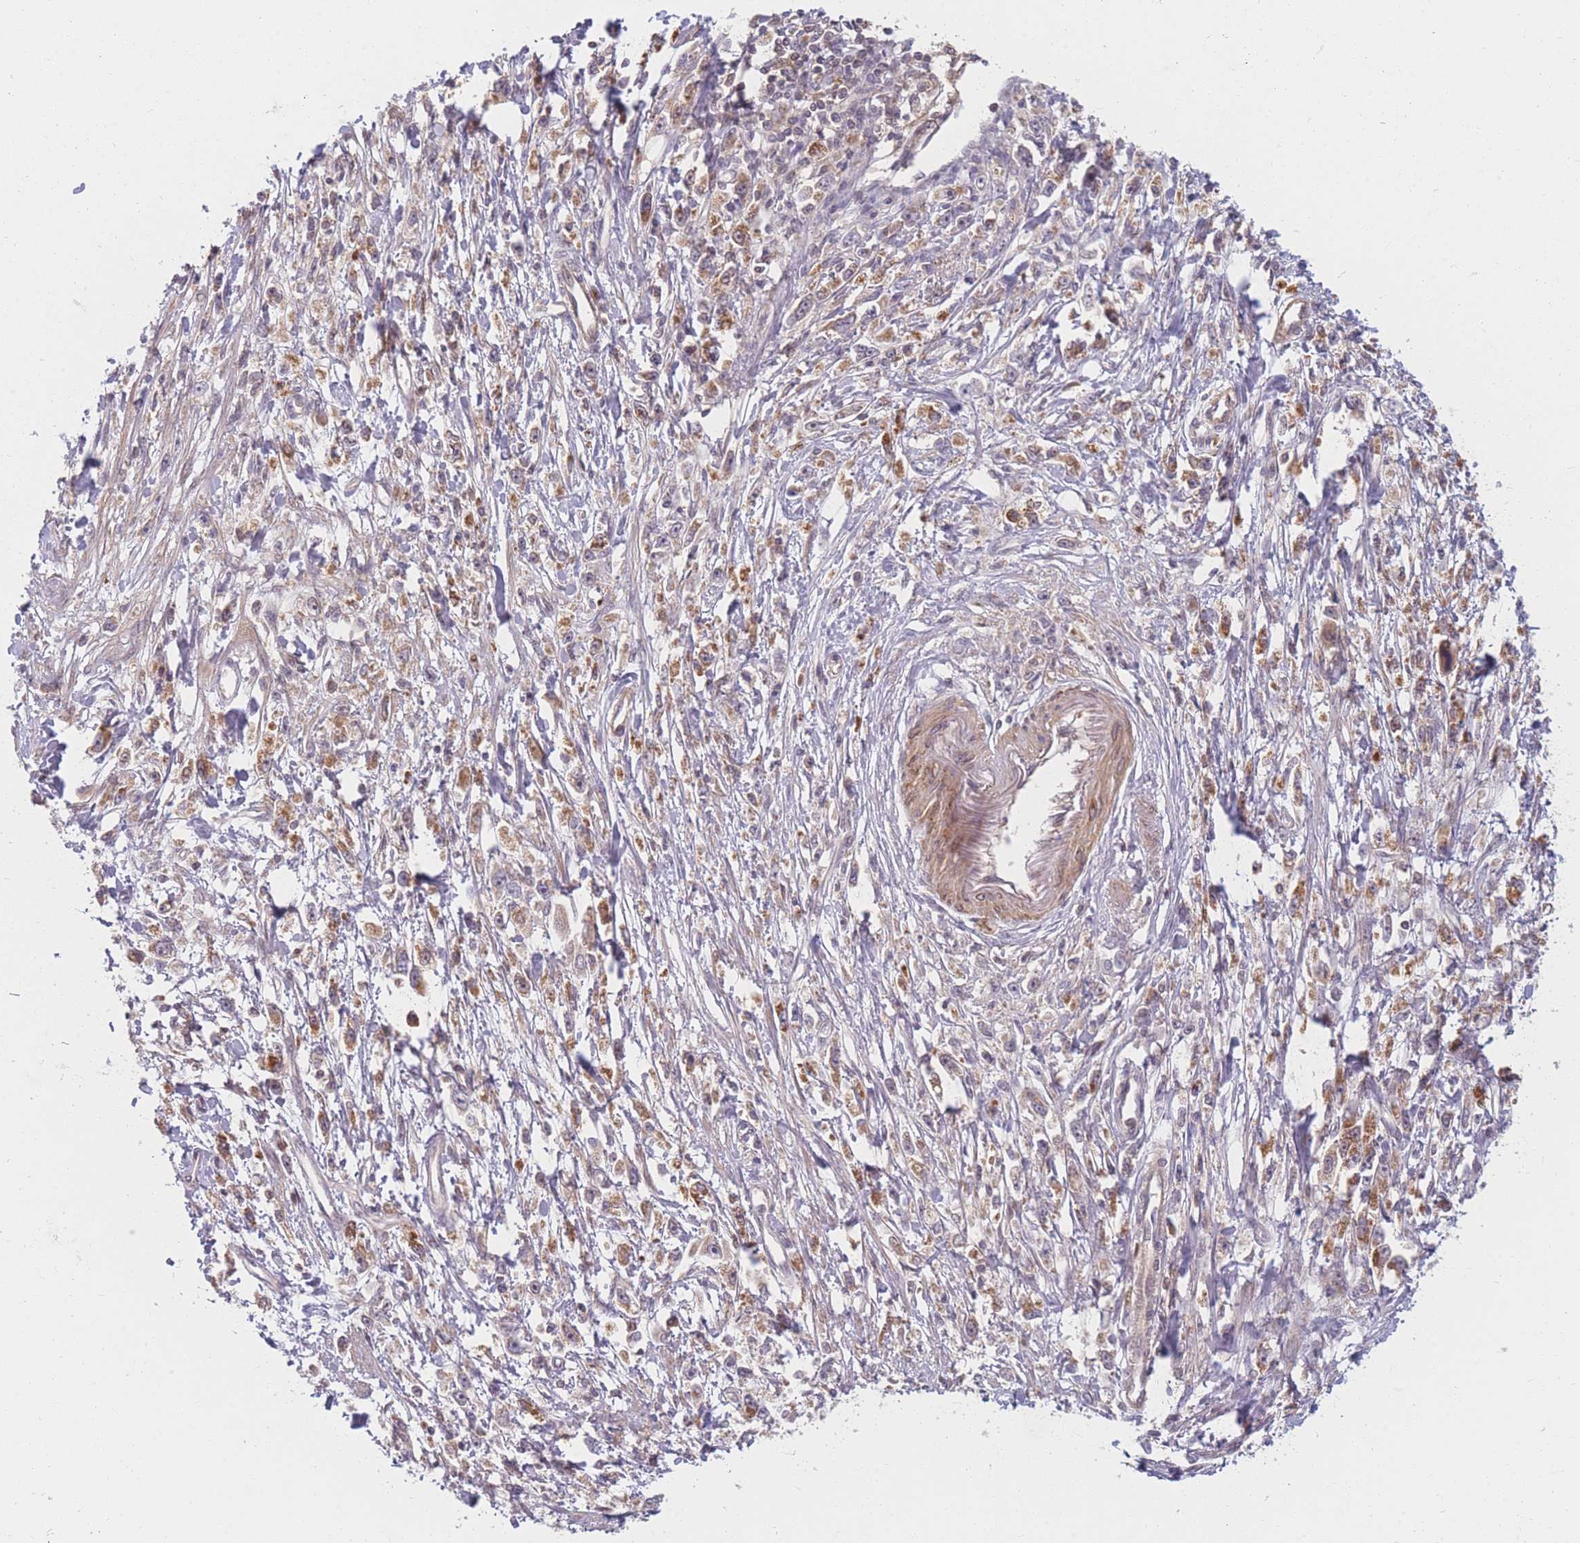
{"staining": {"intensity": "moderate", "quantity": ">75%", "location": "cytoplasmic/membranous"}, "tissue": "stomach cancer", "cell_type": "Tumor cells", "image_type": "cancer", "snomed": [{"axis": "morphology", "description": "Adenocarcinoma, NOS"}, {"axis": "topography", "description": "Stomach"}], "caption": "This is an image of immunohistochemistry (IHC) staining of stomach cancer, which shows moderate expression in the cytoplasmic/membranous of tumor cells.", "gene": "FAM153A", "patient": {"sex": "female", "age": 59}}